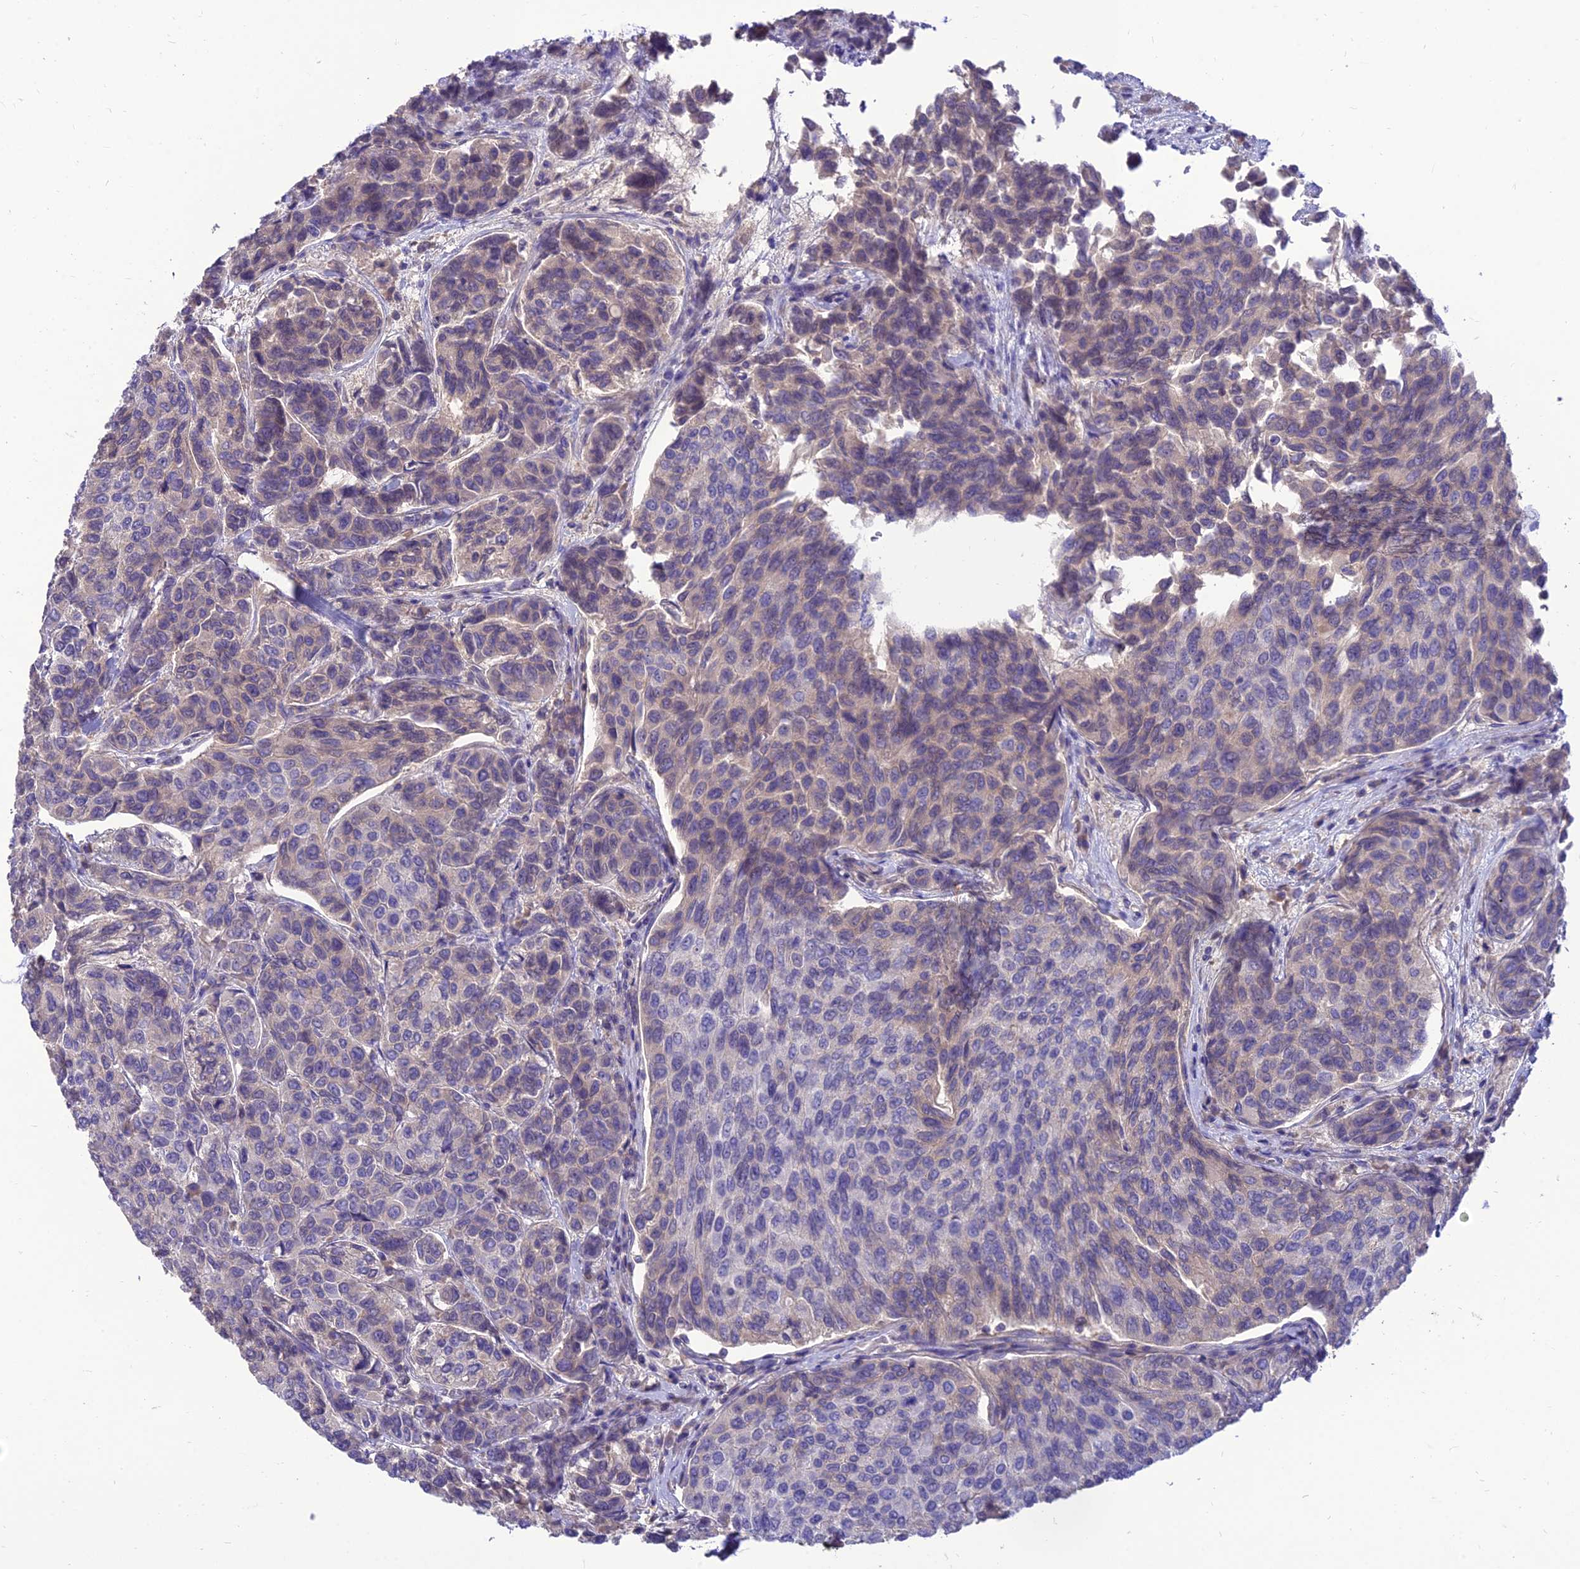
{"staining": {"intensity": "weak", "quantity": "25%-75%", "location": "cytoplasmic/membranous"}, "tissue": "breast cancer", "cell_type": "Tumor cells", "image_type": "cancer", "snomed": [{"axis": "morphology", "description": "Duct carcinoma"}, {"axis": "topography", "description": "Breast"}], "caption": "There is low levels of weak cytoplasmic/membranous staining in tumor cells of breast cancer, as demonstrated by immunohistochemical staining (brown color).", "gene": "TEKT3", "patient": {"sex": "female", "age": 55}}